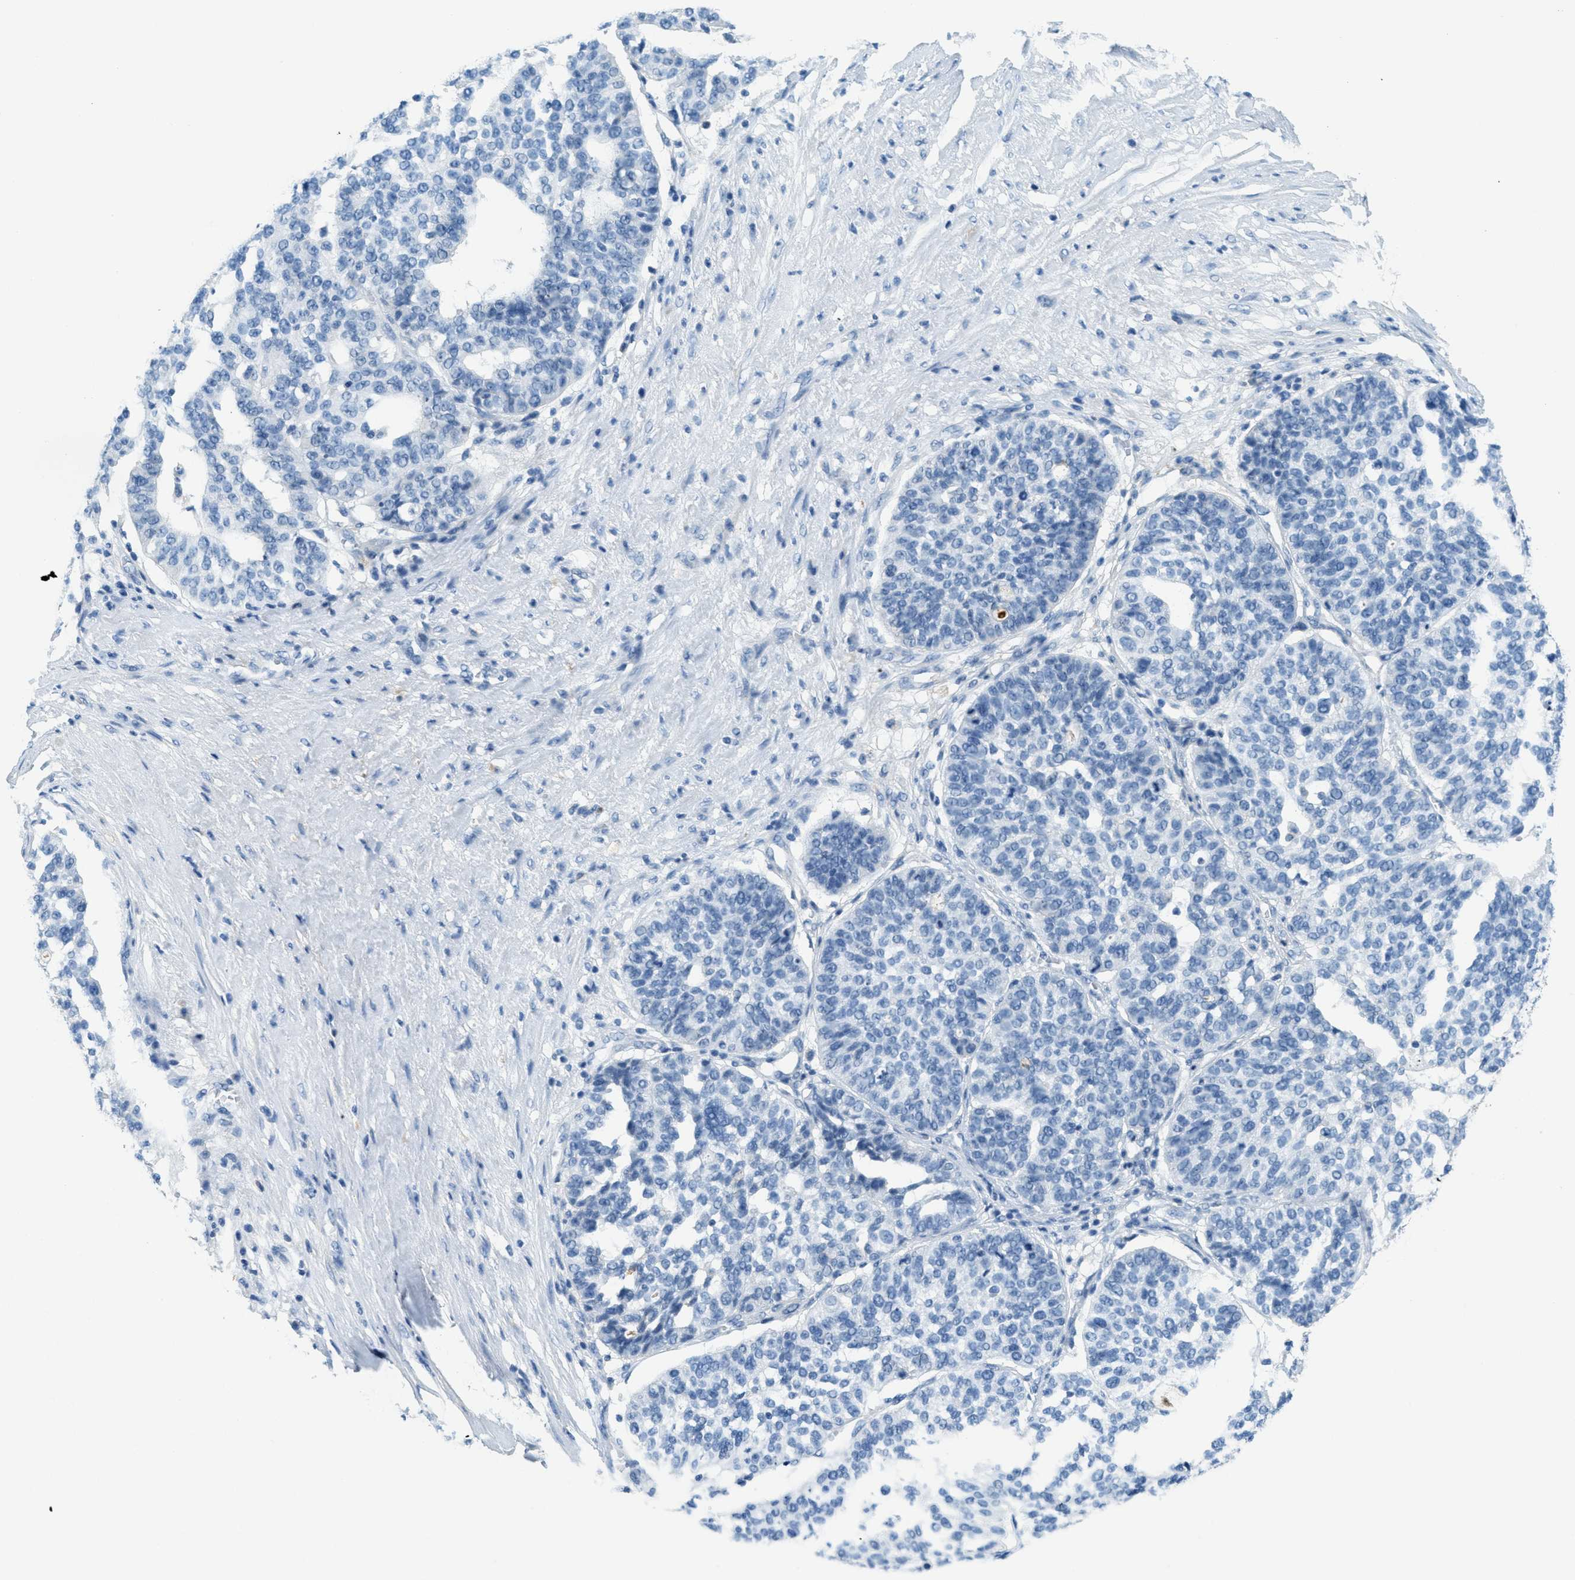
{"staining": {"intensity": "negative", "quantity": "none", "location": "none"}, "tissue": "ovarian cancer", "cell_type": "Tumor cells", "image_type": "cancer", "snomed": [{"axis": "morphology", "description": "Cystadenocarcinoma, serous, NOS"}, {"axis": "topography", "description": "Ovary"}], "caption": "A histopathology image of human ovarian cancer (serous cystadenocarcinoma) is negative for staining in tumor cells.", "gene": "A2M", "patient": {"sex": "female", "age": 59}}